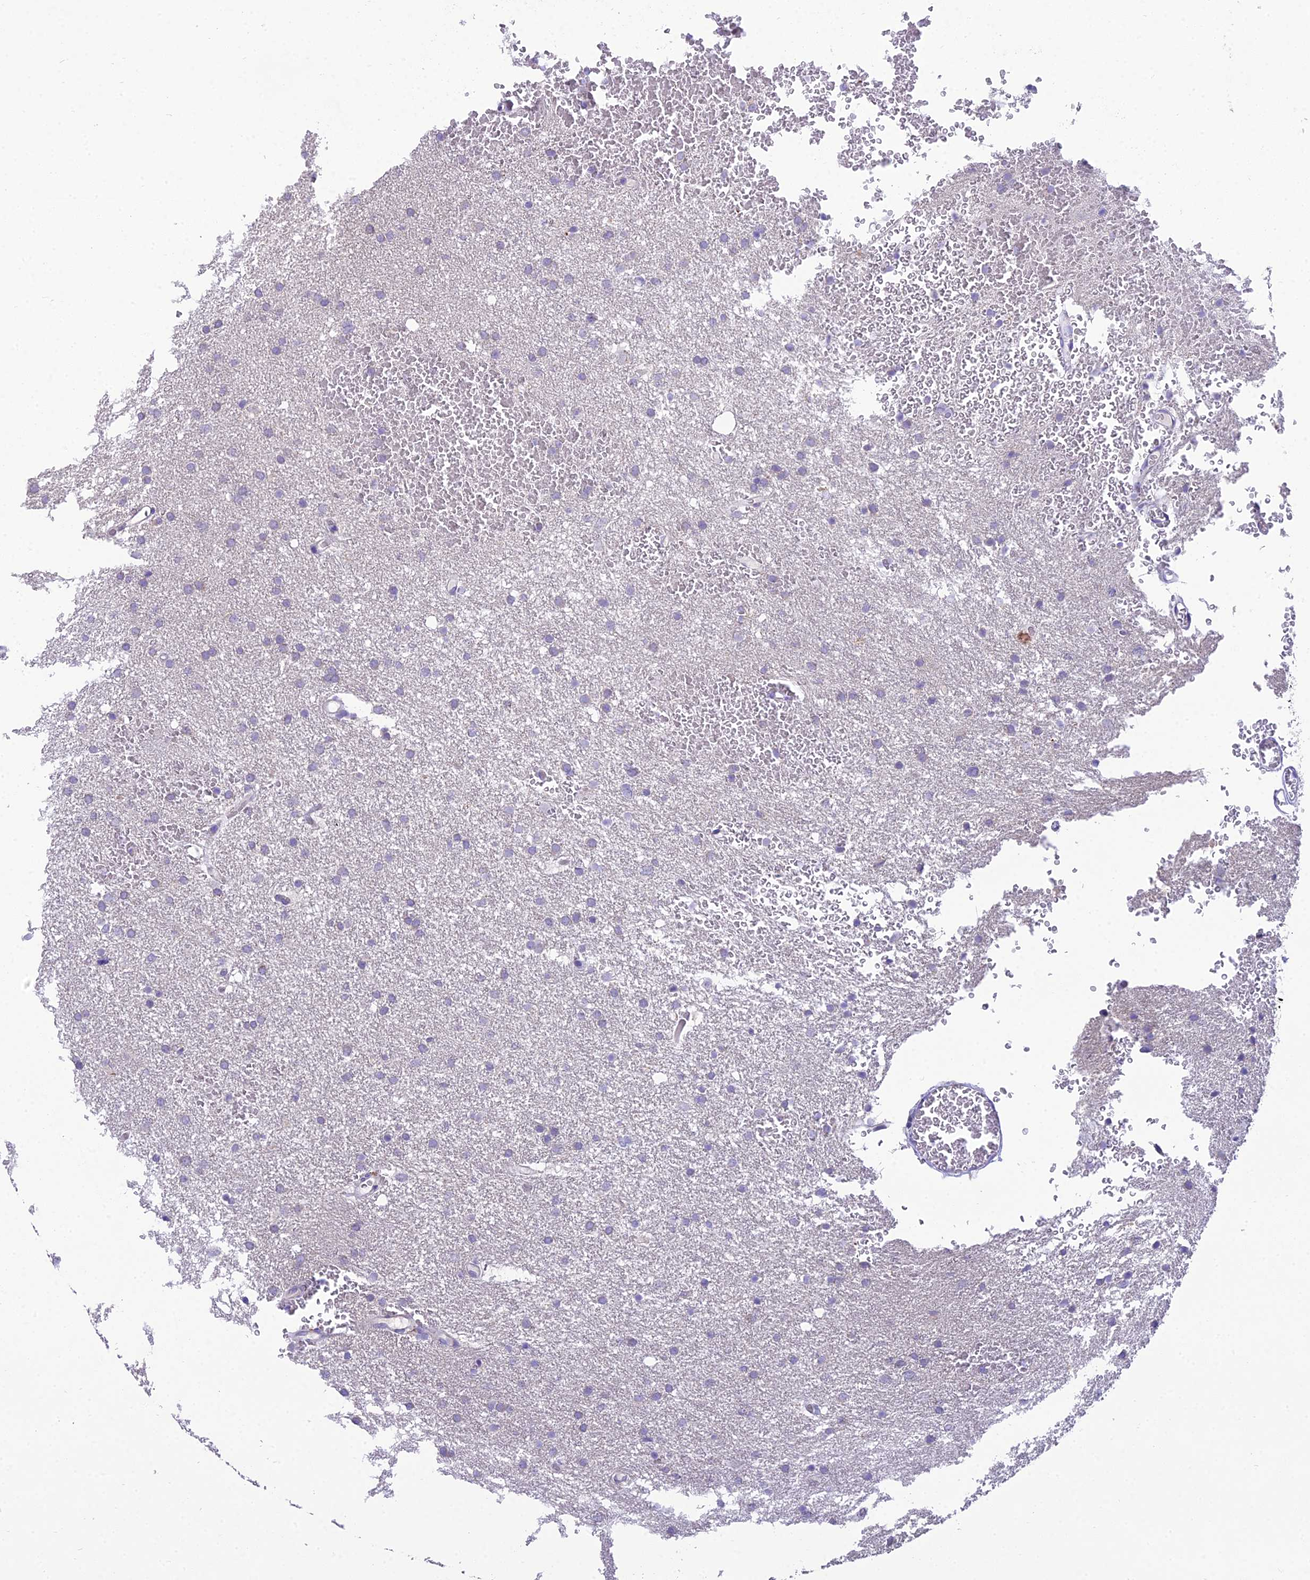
{"staining": {"intensity": "negative", "quantity": "none", "location": "none"}, "tissue": "glioma", "cell_type": "Tumor cells", "image_type": "cancer", "snomed": [{"axis": "morphology", "description": "Glioma, malignant, High grade"}, {"axis": "topography", "description": "Cerebral cortex"}], "caption": "Immunohistochemistry histopathology image of neoplastic tissue: human high-grade glioma (malignant) stained with DAB (3,3'-diaminobenzidine) shows no significant protein expression in tumor cells. (DAB (3,3'-diaminobenzidine) IHC, high magnification).", "gene": "MIIP", "patient": {"sex": "female", "age": 36}}